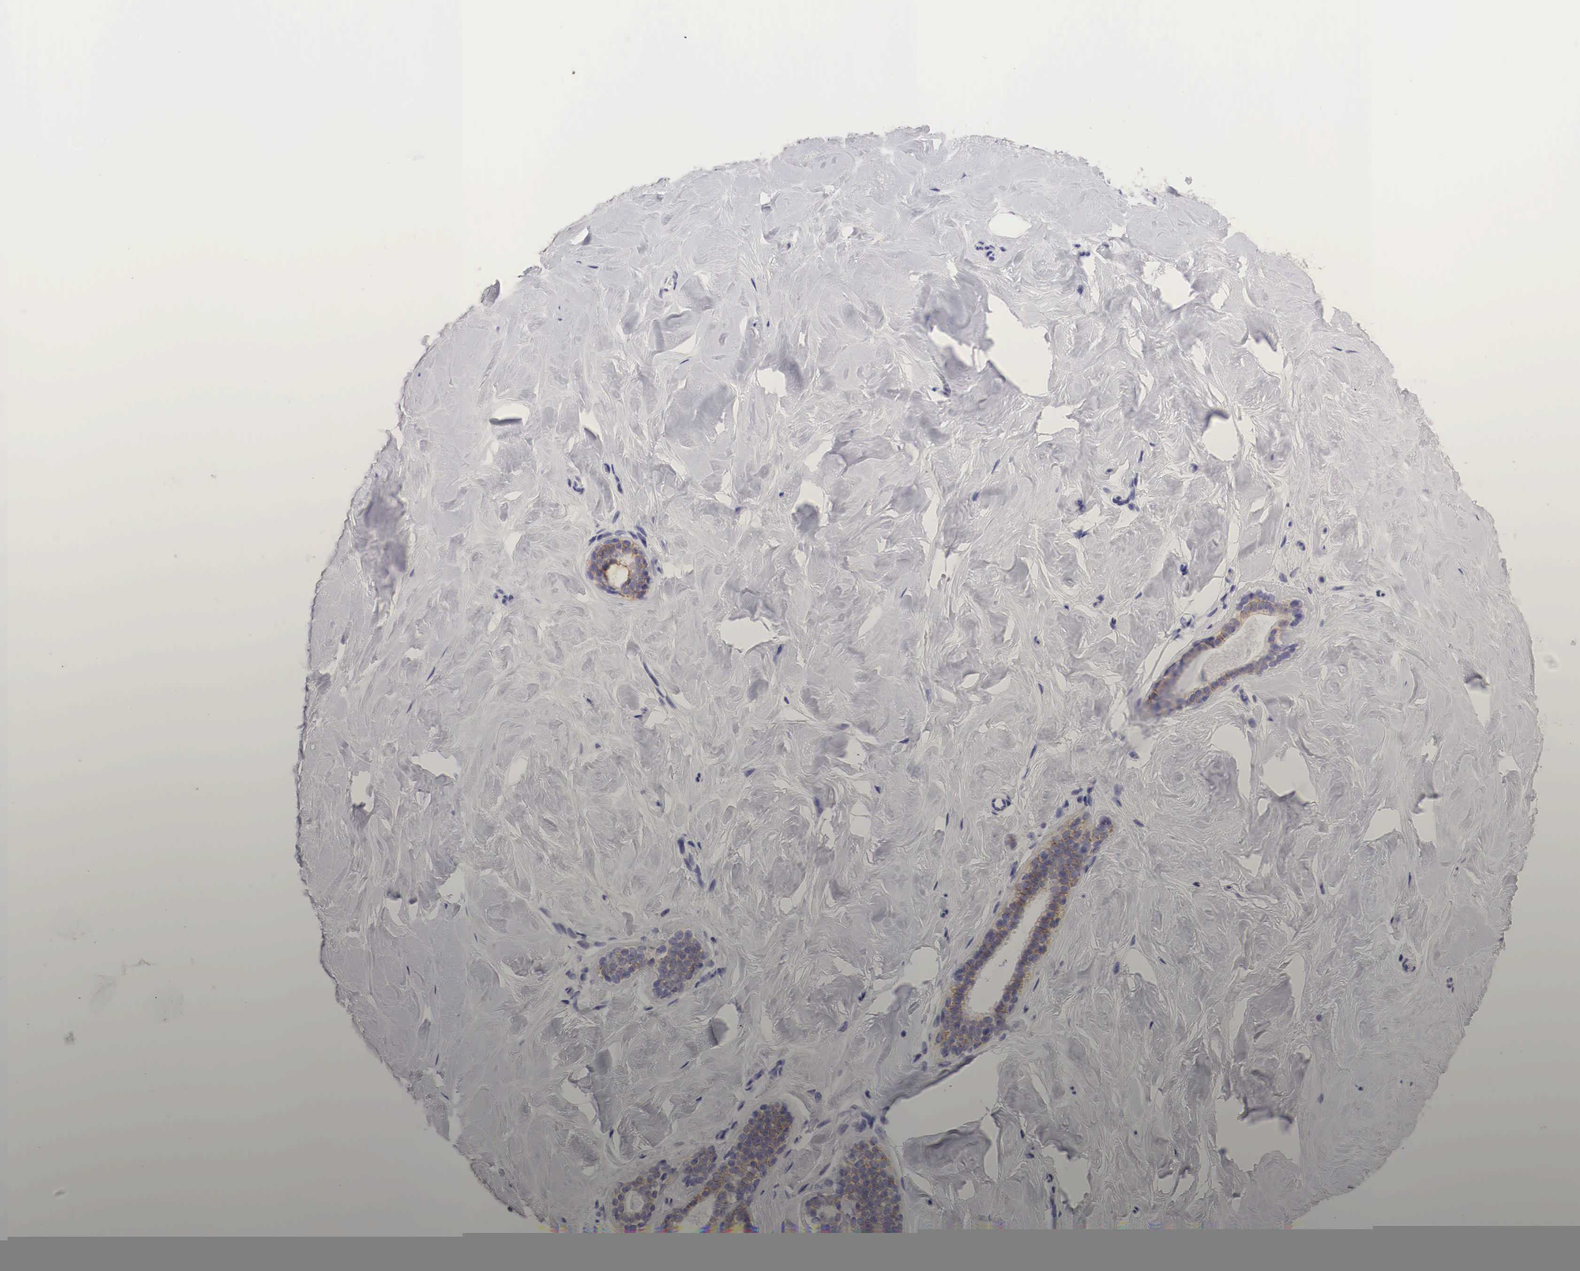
{"staining": {"intensity": "negative", "quantity": "none", "location": "none"}, "tissue": "breast", "cell_type": "Adipocytes", "image_type": "normal", "snomed": [{"axis": "morphology", "description": "Normal tissue, NOS"}, {"axis": "topography", "description": "Breast"}], "caption": "A histopathology image of breast stained for a protein displays no brown staining in adipocytes. Brightfield microscopy of IHC stained with DAB (brown) and hematoxylin (blue), captured at high magnification.", "gene": "ERBB2", "patient": {"sex": "female", "age": 54}}